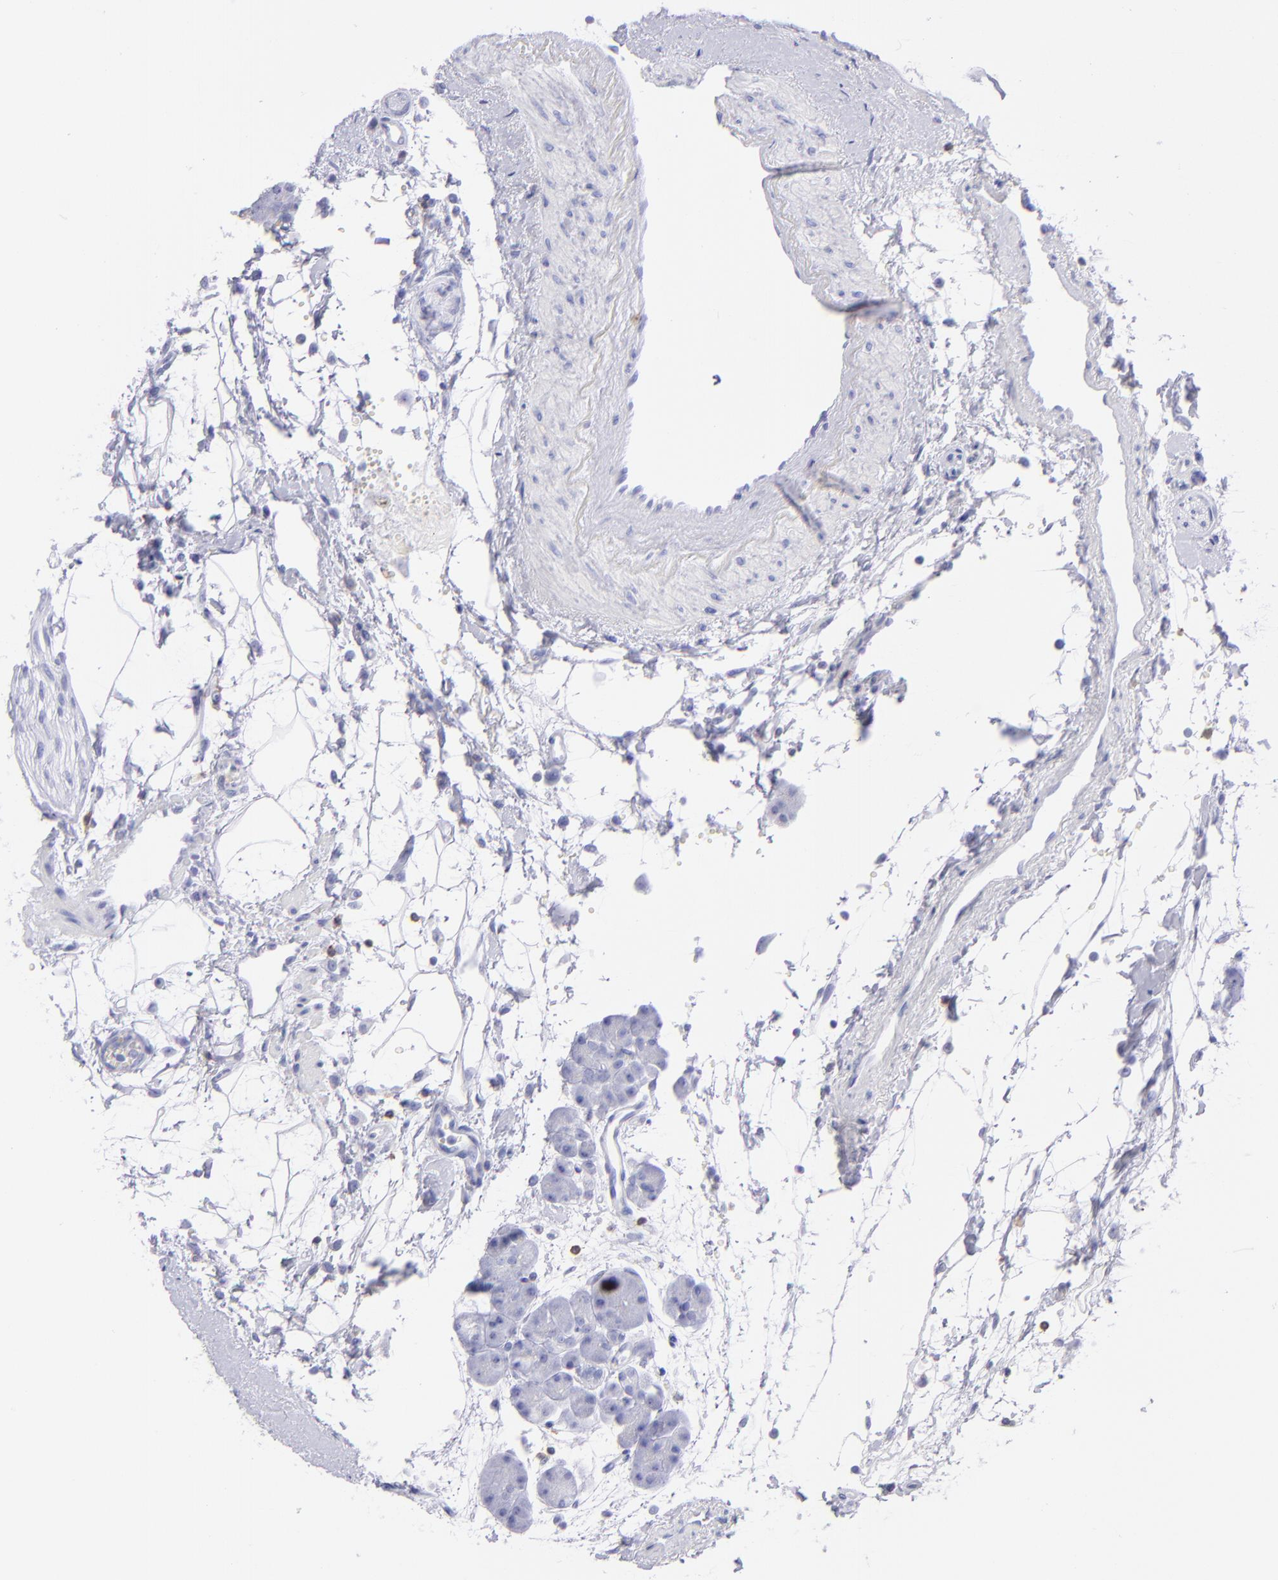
{"staining": {"intensity": "negative", "quantity": "none", "location": "none"}, "tissue": "pancreas", "cell_type": "Exocrine glandular cells", "image_type": "normal", "snomed": [{"axis": "morphology", "description": "Normal tissue, NOS"}, {"axis": "topography", "description": "Pancreas"}], "caption": "Exocrine glandular cells show no significant staining in normal pancreas. (IHC, brightfield microscopy, high magnification).", "gene": "CD69", "patient": {"sex": "male", "age": 66}}